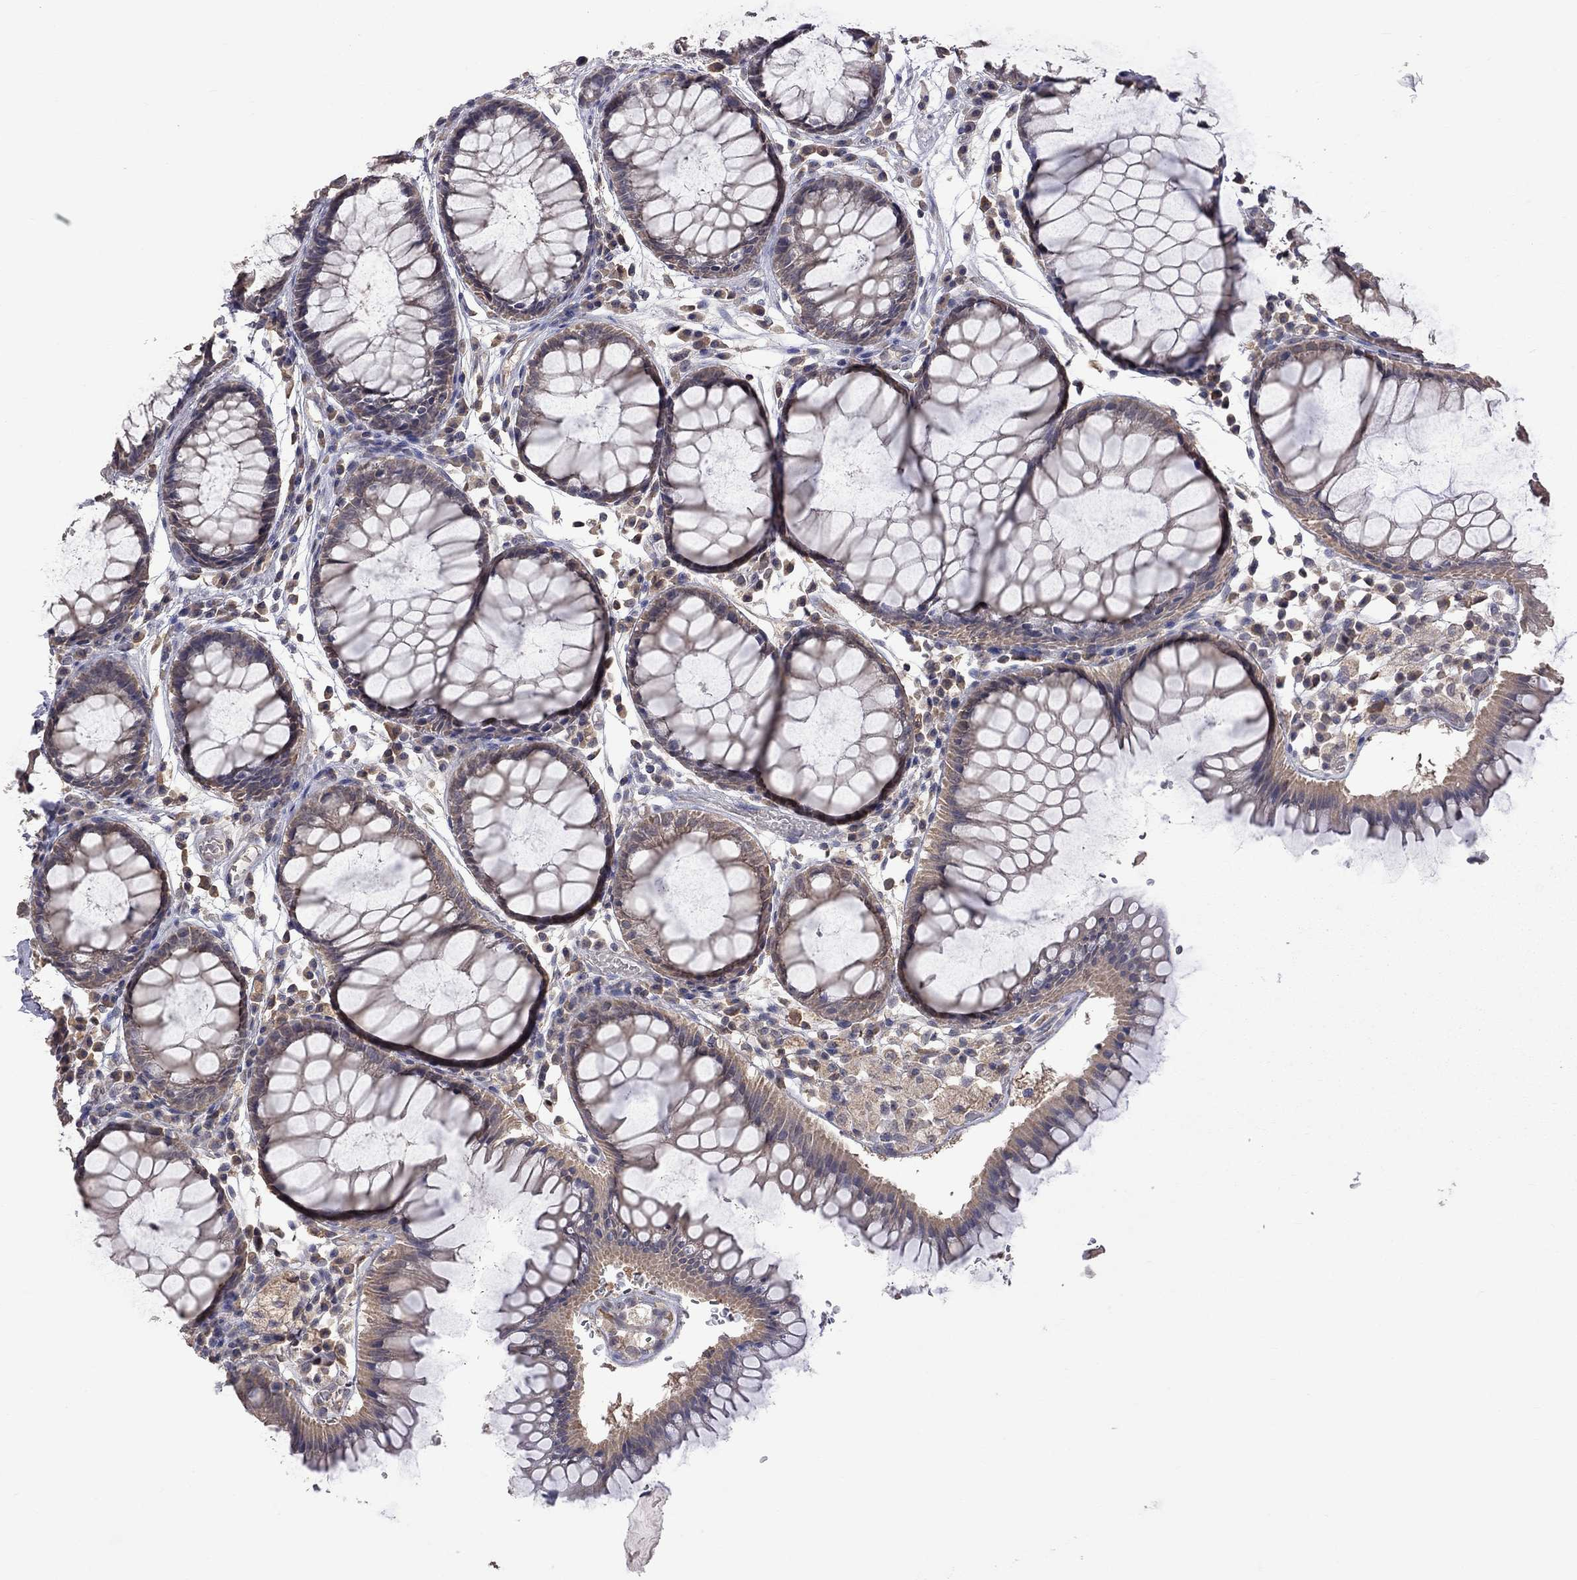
{"staining": {"intensity": "moderate", "quantity": ">75%", "location": "cytoplasmic/membranous"}, "tissue": "rectum", "cell_type": "Glandular cells", "image_type": "normal", "snomed": [{"axis": "morphology", "description": "Normal tissue, NOS"}, {"axis": "topography", "description": "Rectum"}], "caption": "A brown stain labels moderate cytoplasmic/membranous staining of a protein in glandular cells of benign human rectum. (DAB (3,3'-diaminobenzidine) IHC, brown staining for protein, blue staining for nuclei).", "gene": "HTR6", "patient": {"sex": "female", "age": 68}}